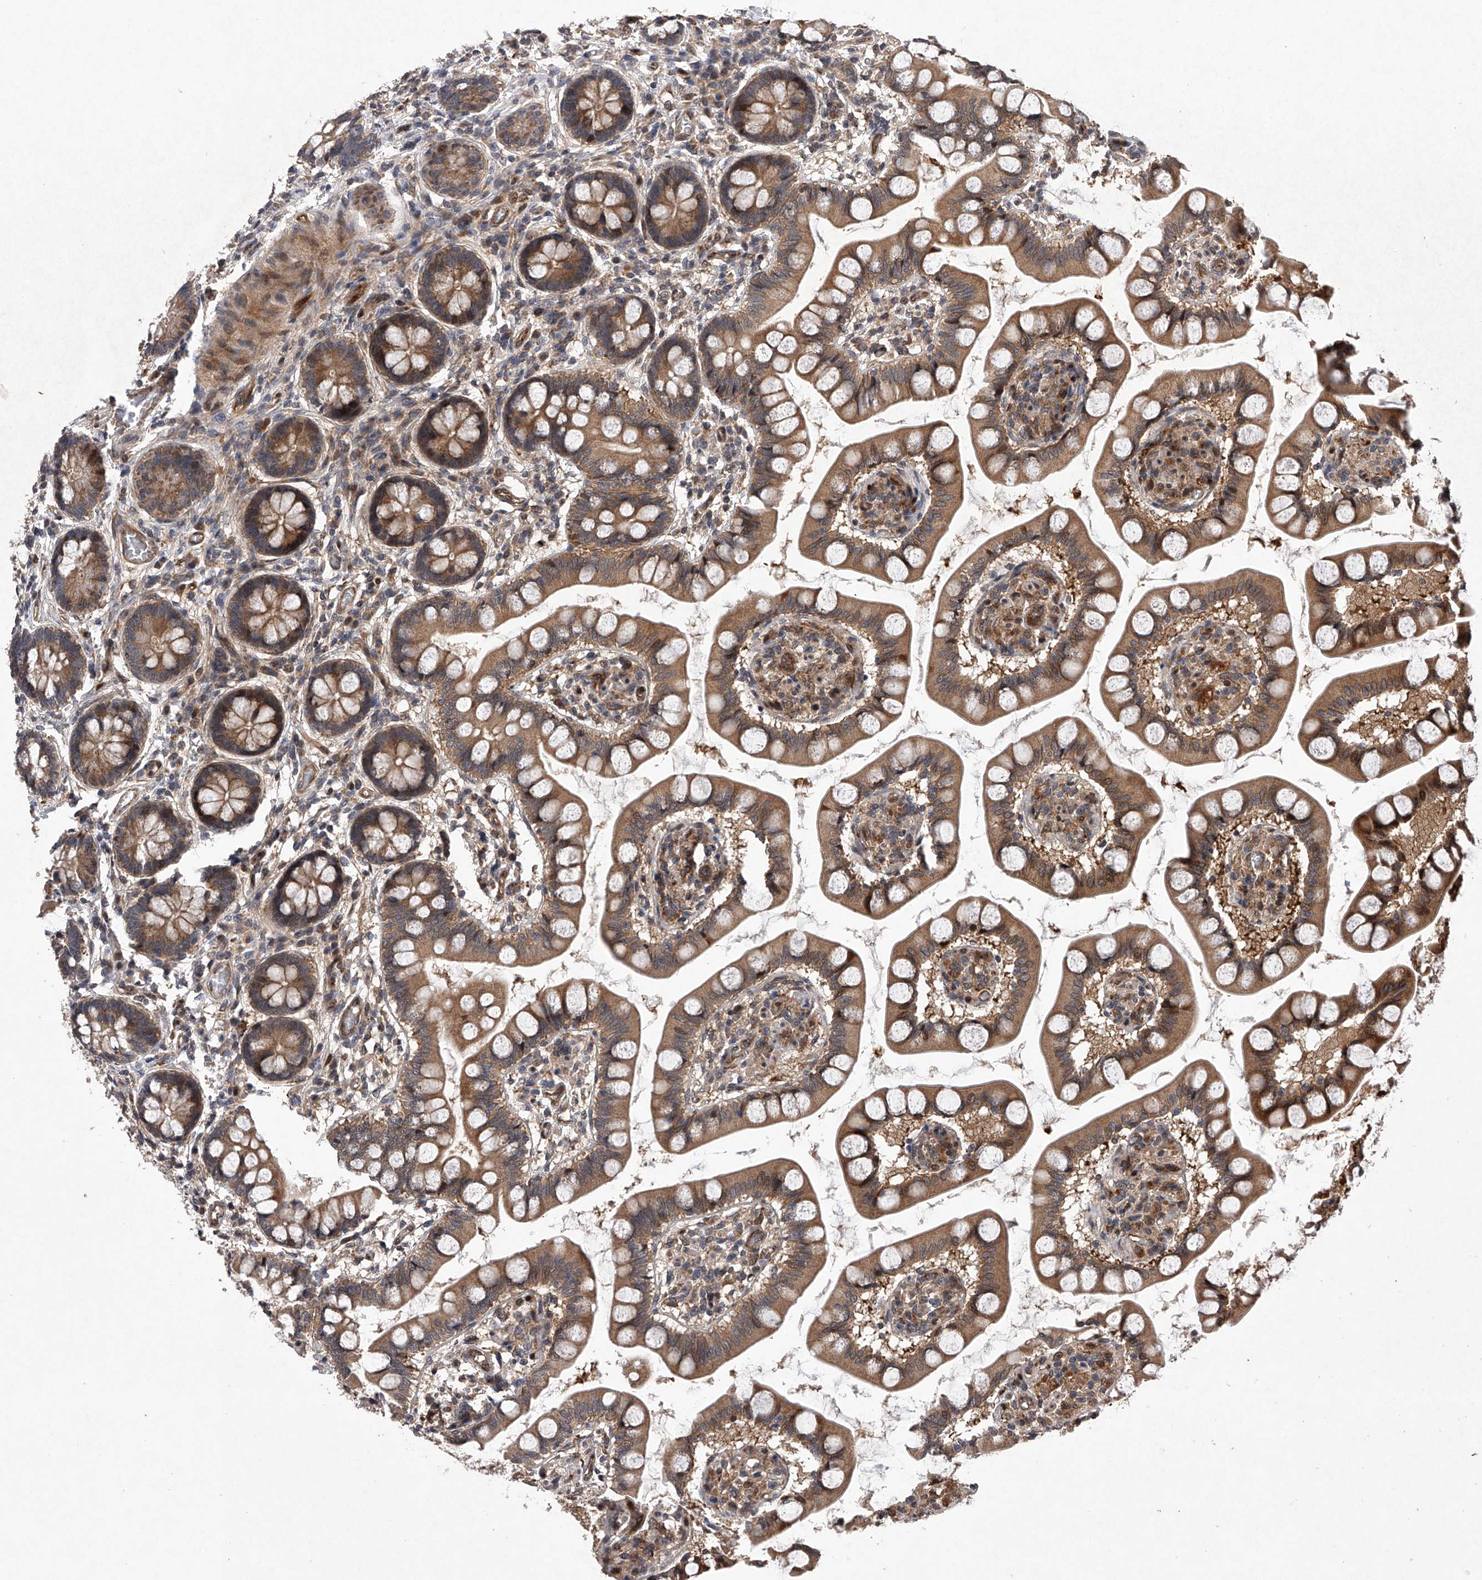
{"staining": {"intensity": "moderate", "quantity": ">75%", "location": "cytoplasmic/membranous"}, "tissue": "small intestine", "cell_type": "Glandular cells", "image_type": "normal", "snomed": [{"axis": "morphology", "description": "Normal tissue, NOS"}, {"axis": "topography", "description": "Small intestine"}], "caption": "Normal small intestine exhibits moderate cytoplasmic/membranous positivity in about >75% of glandular cells.", "gene": "MAP3K11", "patient": {"sex": "male", "age": 52}}